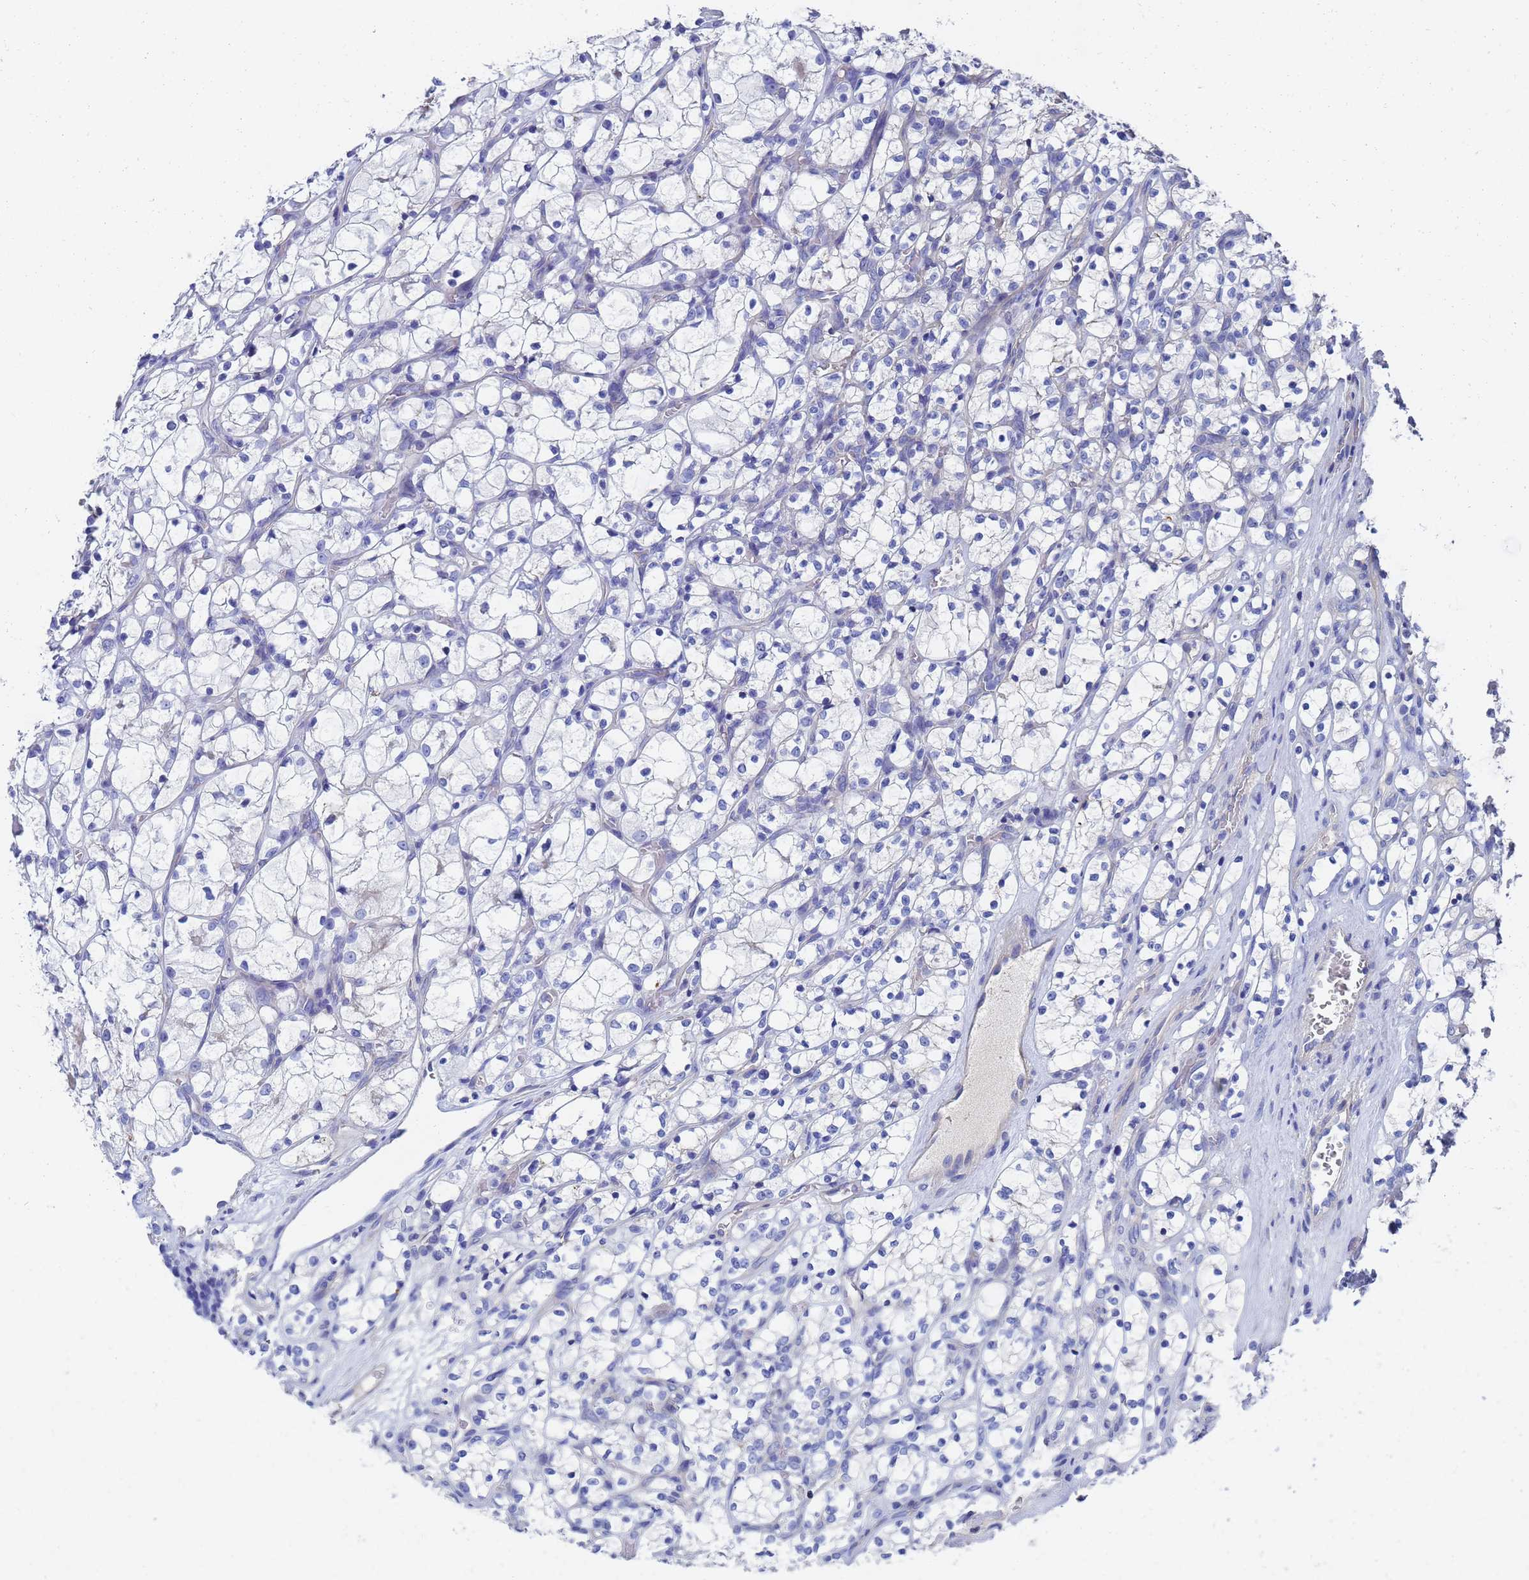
{"staining": {"intensity": "negative", "quantity": "none", "location": "none"}, "tissue": "renal cancer", "cell_type": "Tumor cells", "image_type": "cancer", "snomed": [{"axis": "morphology", "description": "Adenocarcinoma, NOS"}, {"axis": "topography", "description": "Kidney"}], "caption": "Micrograph shows no significant protein staining in tumor cells of renal cancer (adenocarcinoma).", "gene": "LBX2", "patient": {"sex": "female", "age": 69}}